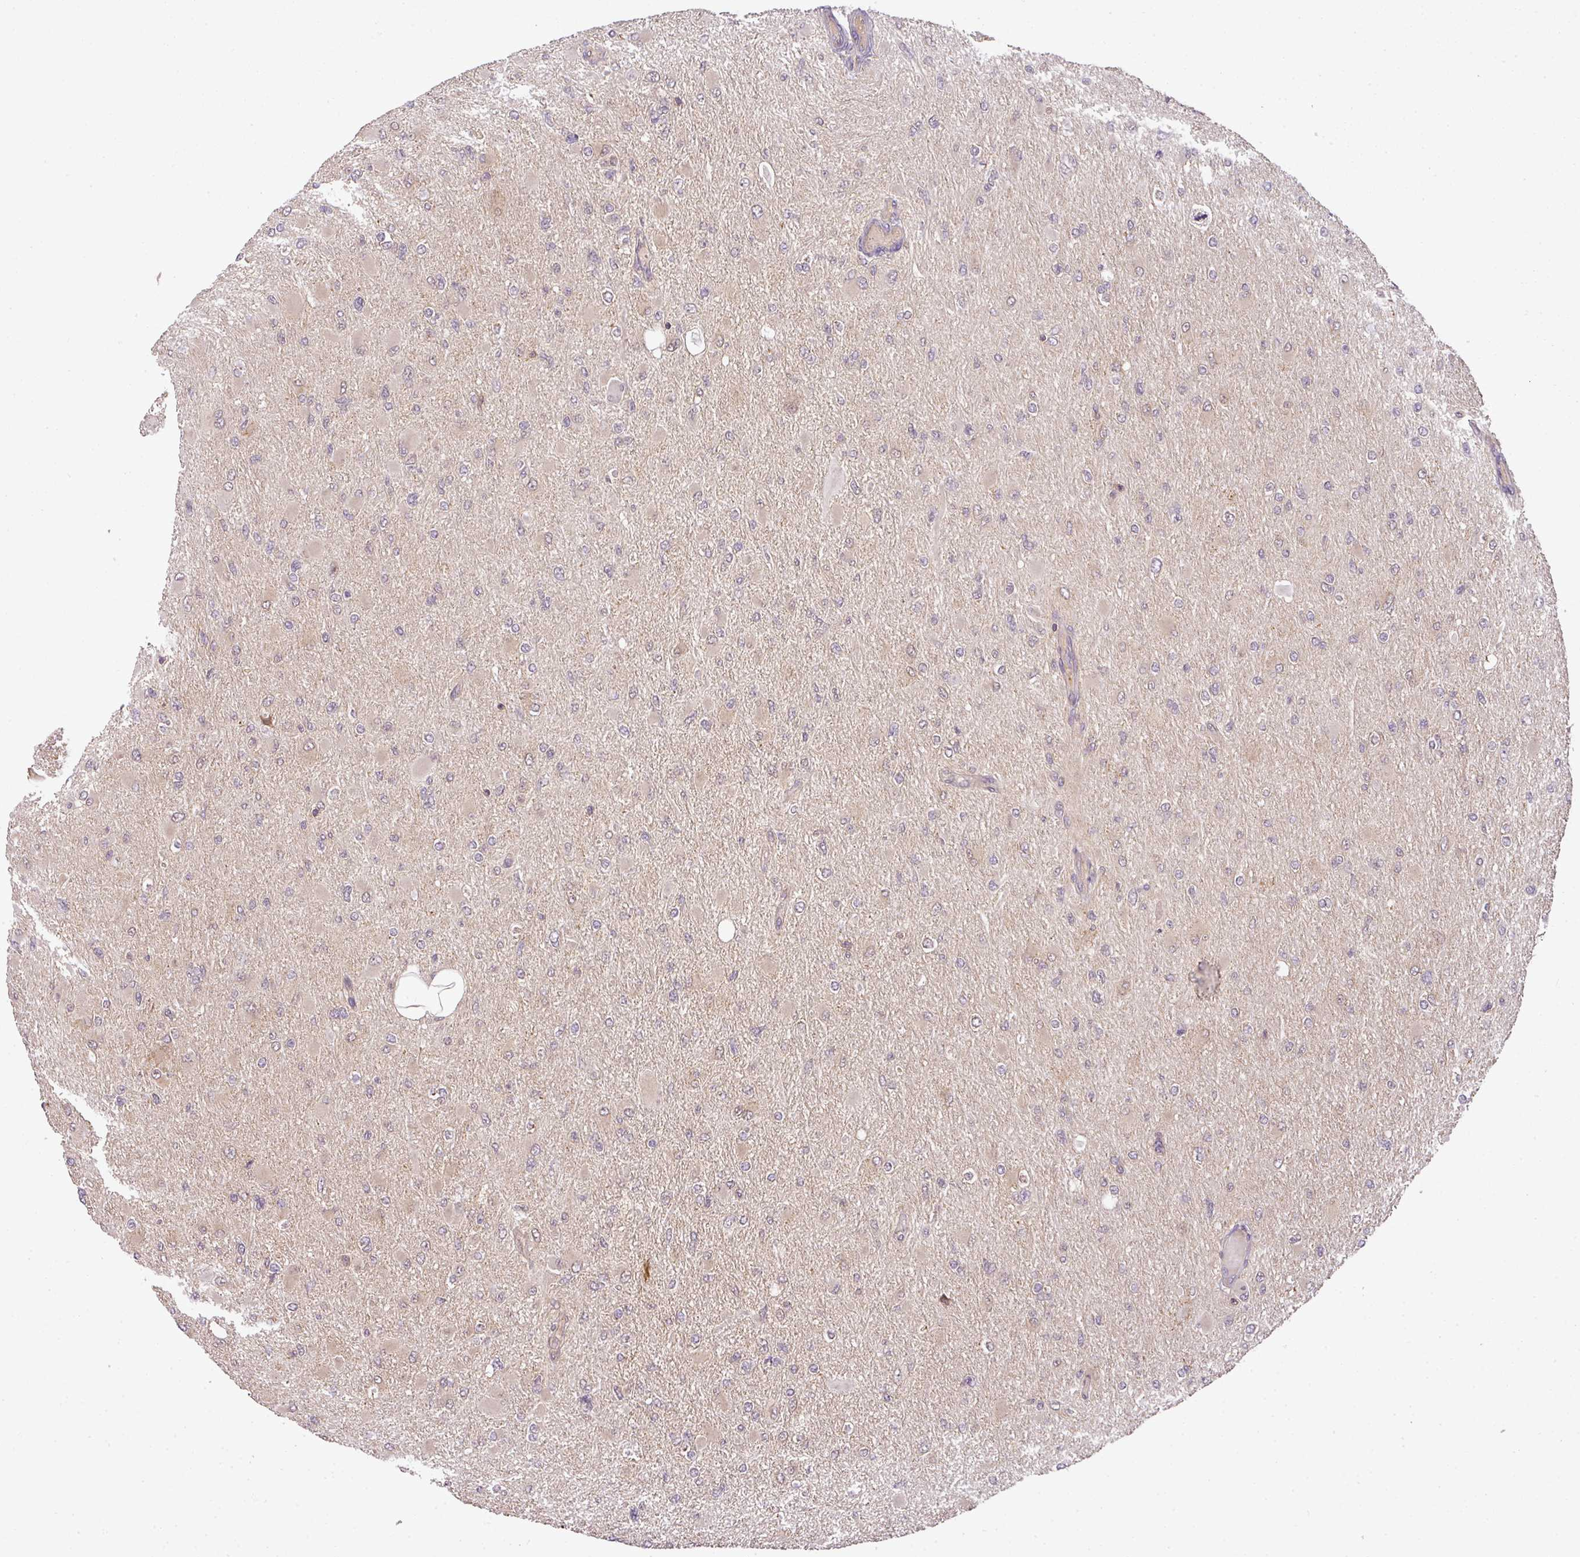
{"staining": {"intensity": "negative", "quantity": "none", "location": "none"}, "tissue": "glioma", "cell_type": "Tumor cells", "image_type": "cancer", "snomed": [{"axis": "morphology", "description": "Glioma, malignant, High grade"}, {"axis": "topography", "description": "Cerebral cortex"}], "caption": "The immunohistochemistry photomicrograph has no significant positivity in tumor cells of glioma tissue. (Stains: DAB IHC with hematoxylin counter stain, Microscopy: brightfield microscopy at high magnification).", "gene": "TCL1B", "patient": {"sex": "female", "age": 36}}